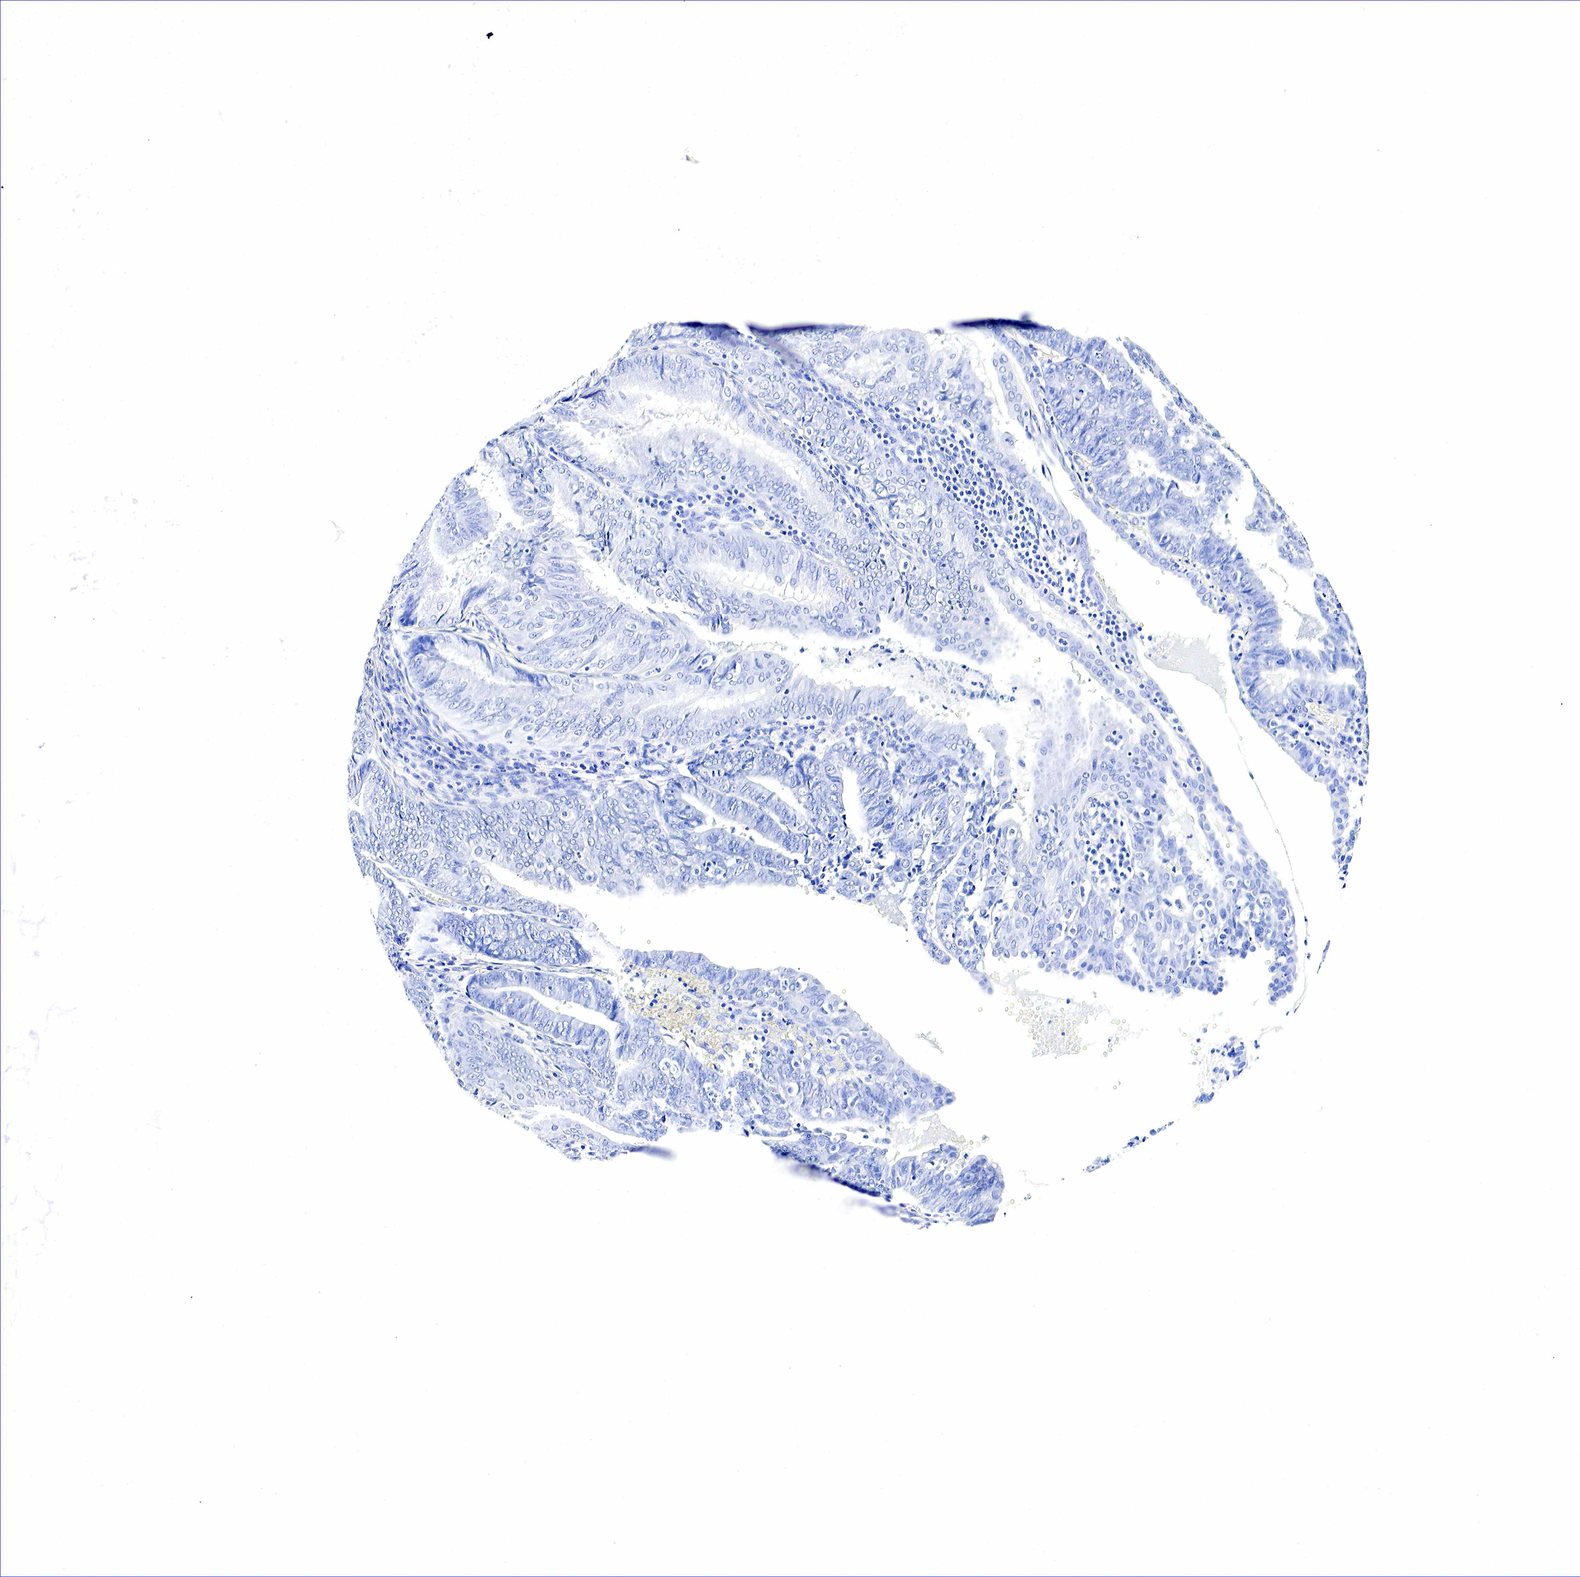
{"staining": {"intensity": "negative", "quantity": "none", "location": "none"}, "tissue": "endometrial cancer", "cell_type": "Tumor cells", "image_type": "cancer", "snomed": [{"axis": "morphology", "description": "Adenocarcinoma, NOS"}, {"axis": "topography", "description": "Endometrium"}], "caption": "The immunohistochemistry image has no significant staining in tumor cells of adenocarcinoma (endometrial) tissue.", "gene": "GAST", "patient": {"sex": "female", "age": 66}}